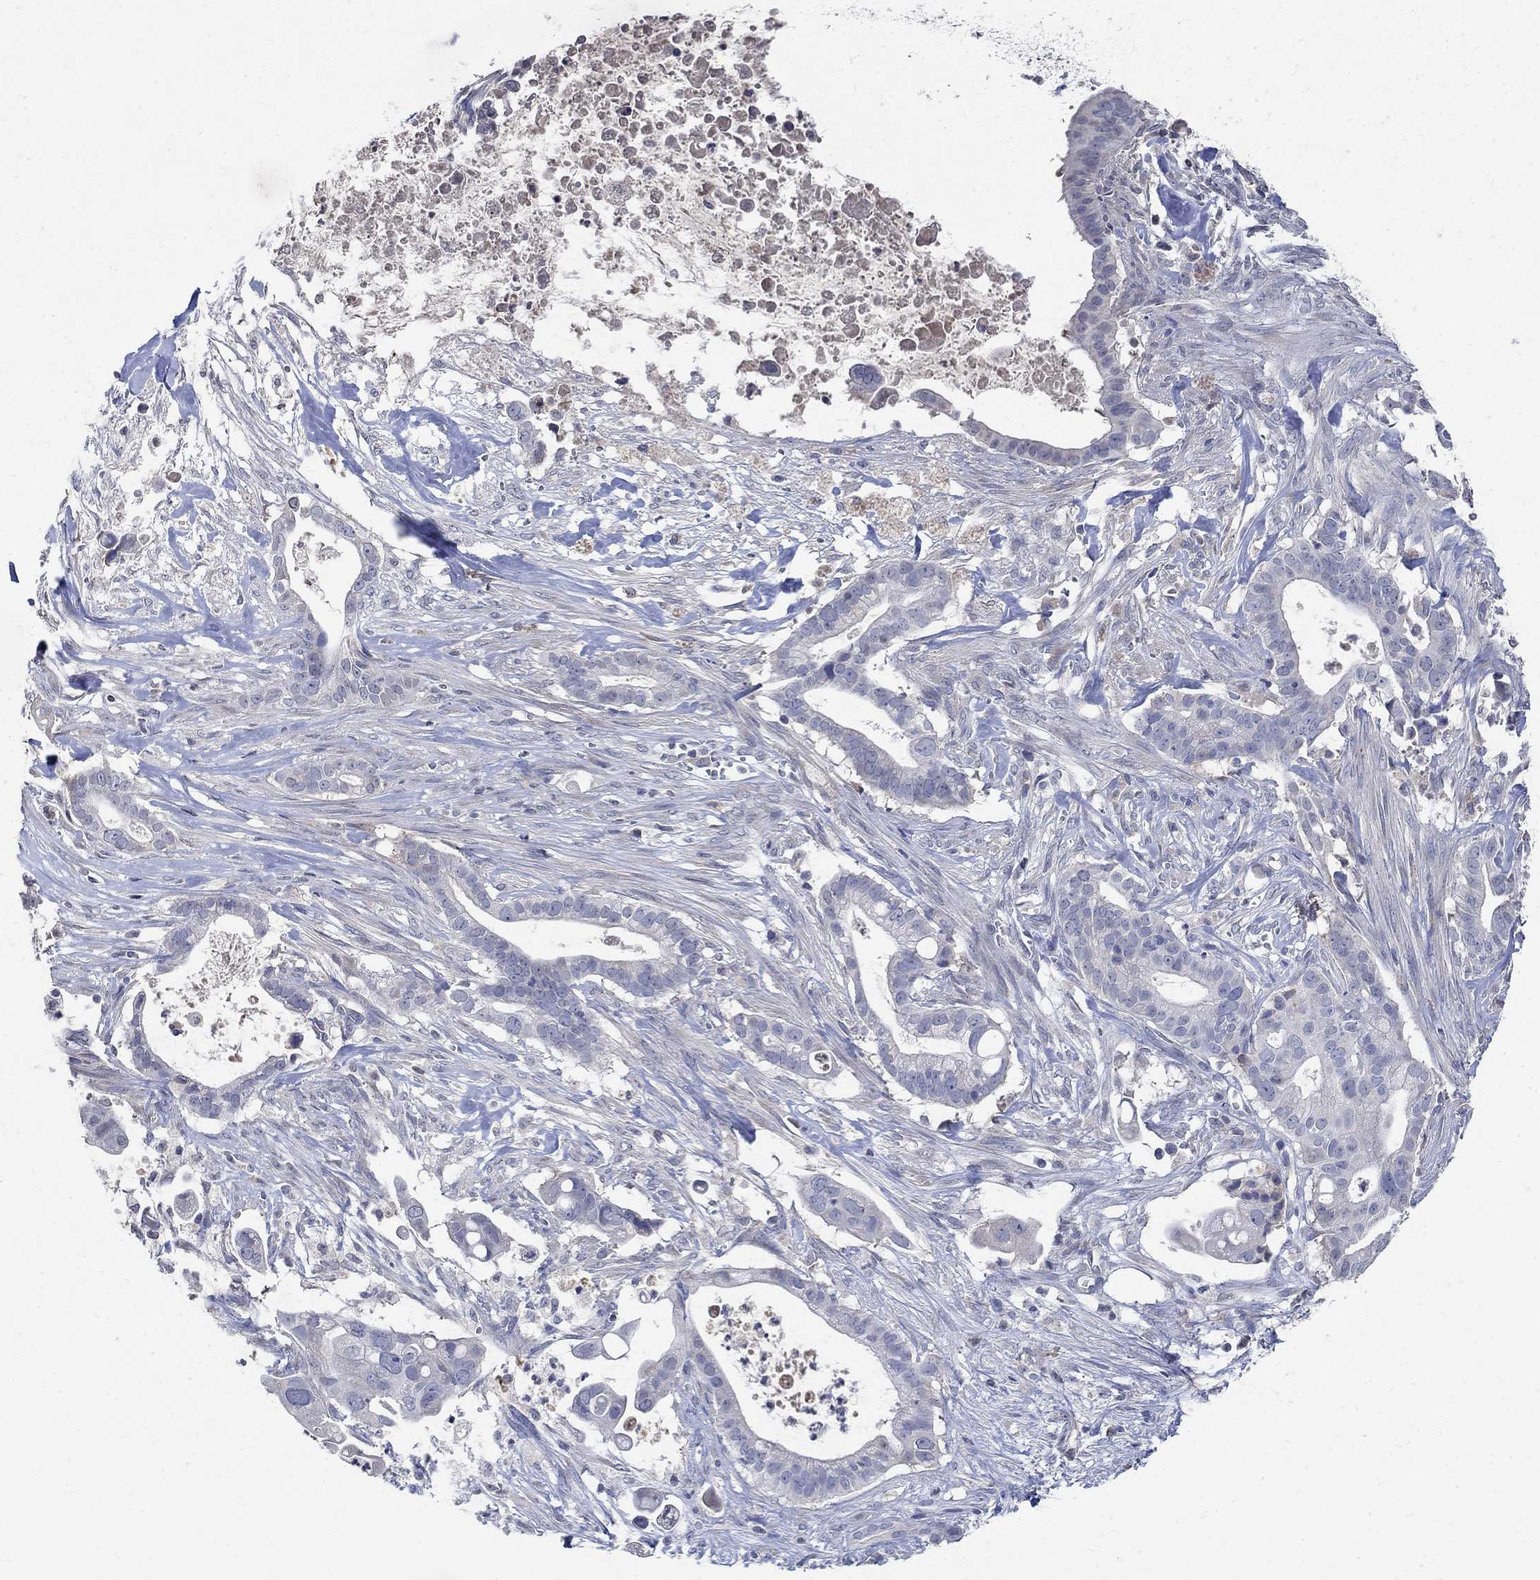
{"staining": {"intensity": "negative", "quantity": "none", "location": "none"}, "tissue": "pancreatic cancer", "cell_type": "Tumor cells", "image_type": "cancer", "snomed": [{"axis": "morphology", "description": "Adenocarcinoma, NOS"}, {"axis": "topography", "description": "Pancreas"}], "caption": "The micrograph exhibits no significant staining in tumor cells of pancreatic adenocarcinoma.", "gene": "TMEM169", "patient": {"sex": "male", "age": 61}}